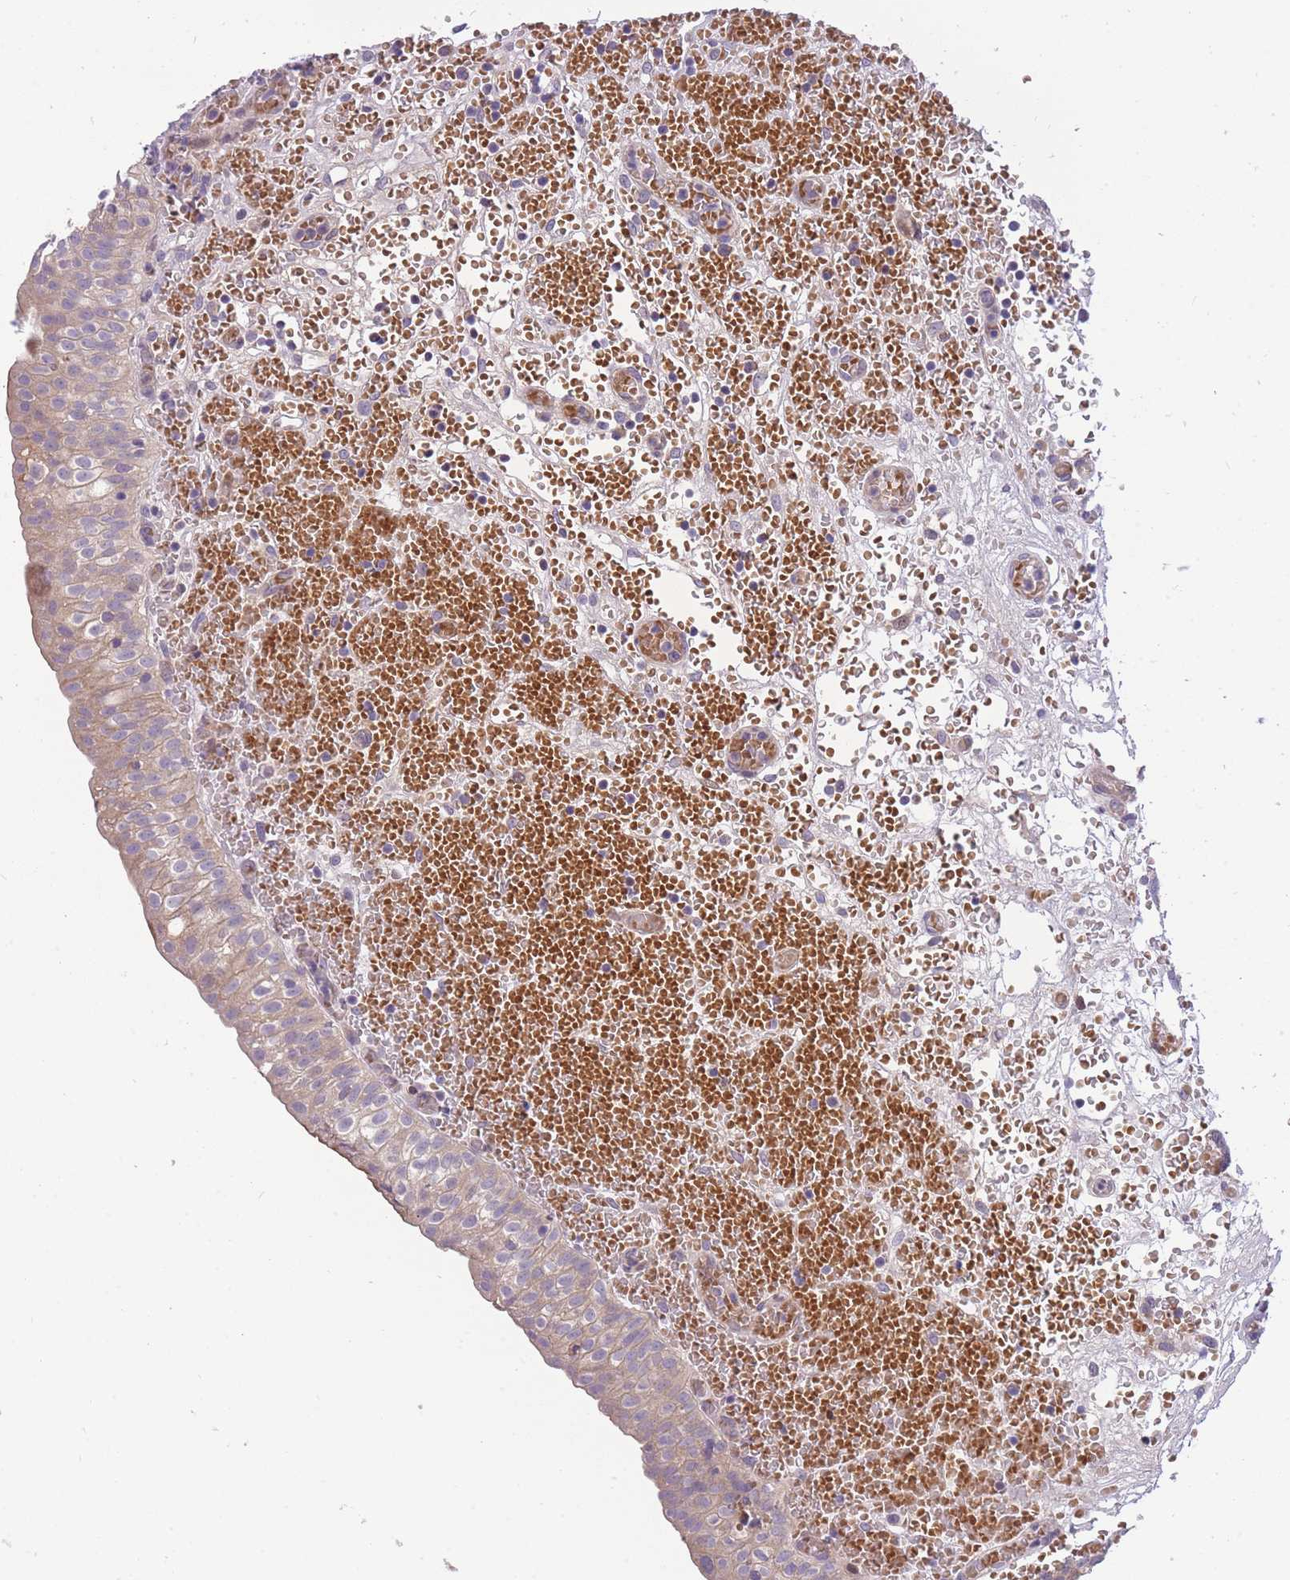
{"staining": {"intensity": "weak", "quantity": "25%-75%", "location": "cytoplasmic/membranous"}, "tissue": "urinary bladder", "cell_type": "Urothelial cells", "image_type": "normal", "snomed": [{"axis": "morphology", "description": "Normal tissue, NOS"}, {"axis": "topography", "description": "Urinary bladder"}], "caption": "This micrograph exhibits unremarkable urinary bladder stained with immunohistochemistry to label a protein in brown. The cytoplasmic/membranous of urothelial cells show weak positivity for the protein. Nuclei are counter-stained blue.", "gene": "CRYGN", "patient": {"sex": "male", "age": 55}}